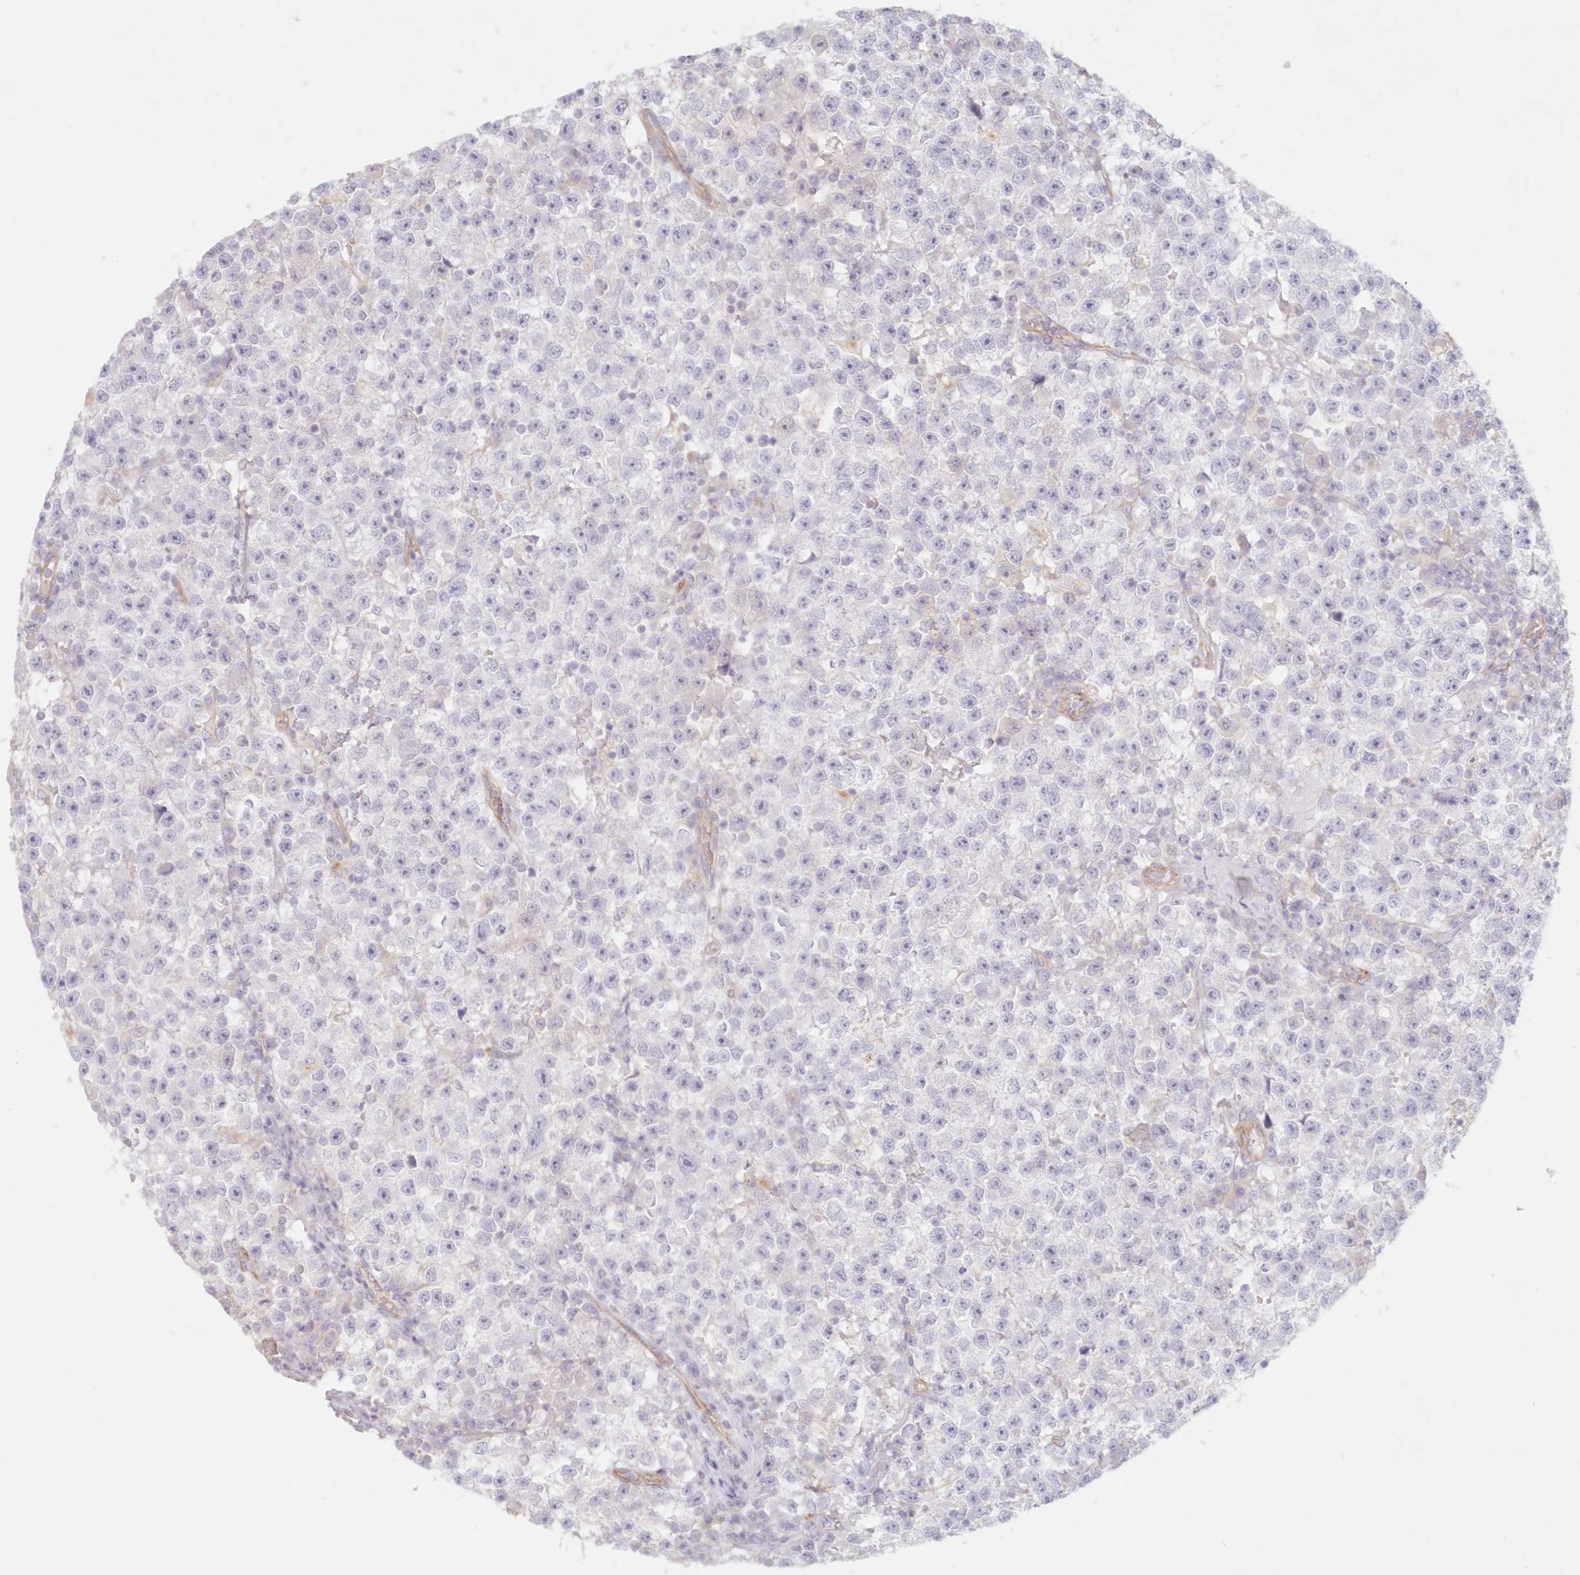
{"staining": {"intensity": "negative", "quantity": "none", "location": "none"}, "tissue": "testis cancer", "cell_type": "Tumor cells", "image_type": "cancer", "snomed": [{"axis": "morphology", "description": "Seminoma, NOS"}, {"axis": "topography", "description": "Testis"}], "caption": "IHC photomicrograph of testis cancer (seminoma) stained for a protein (brown), which exhibits no staining in tumor cells.", "gene": "DMRTB1", "patient": {"sex": "male", "age": 22}}